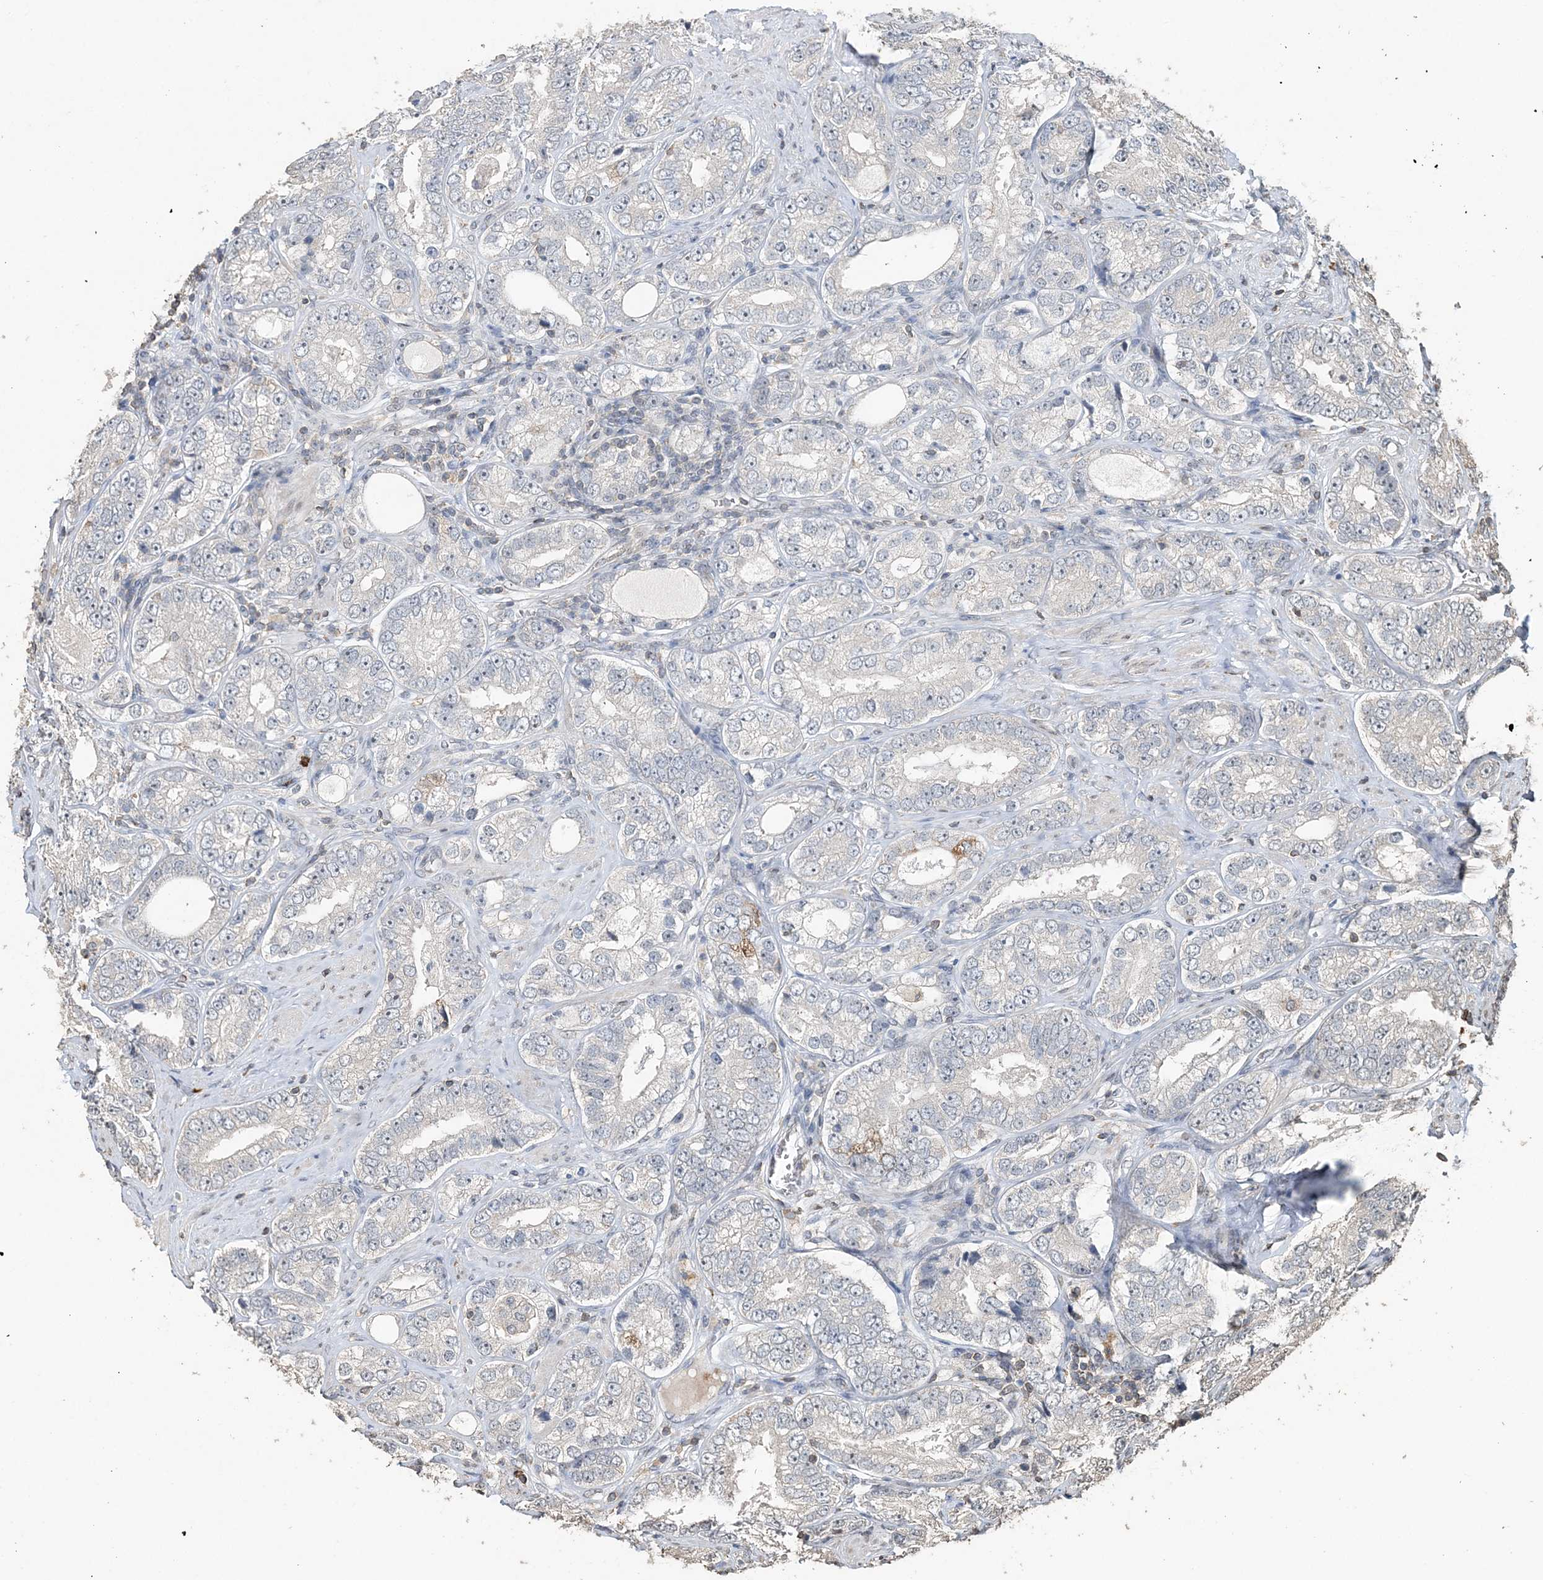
{"staining": {"intensity": "negative", "quantity": "none", "location": "none"}, "tissue": "prostate cancer", "cell_type": "Tumor cells", "image_type": "cancer", "snomed": [{"axis": "morphology", "description": "Adenocarcinoma, High grade"}, {"axis": "topography", "description": "Prostate"}], "caption": "Immunohistochemistry of human prostate adenocarcinoma (high-grade) reveals no expression in tumor cells.", "gene": "FAM110A", "patient": {"sex": "male", "age": 56}}